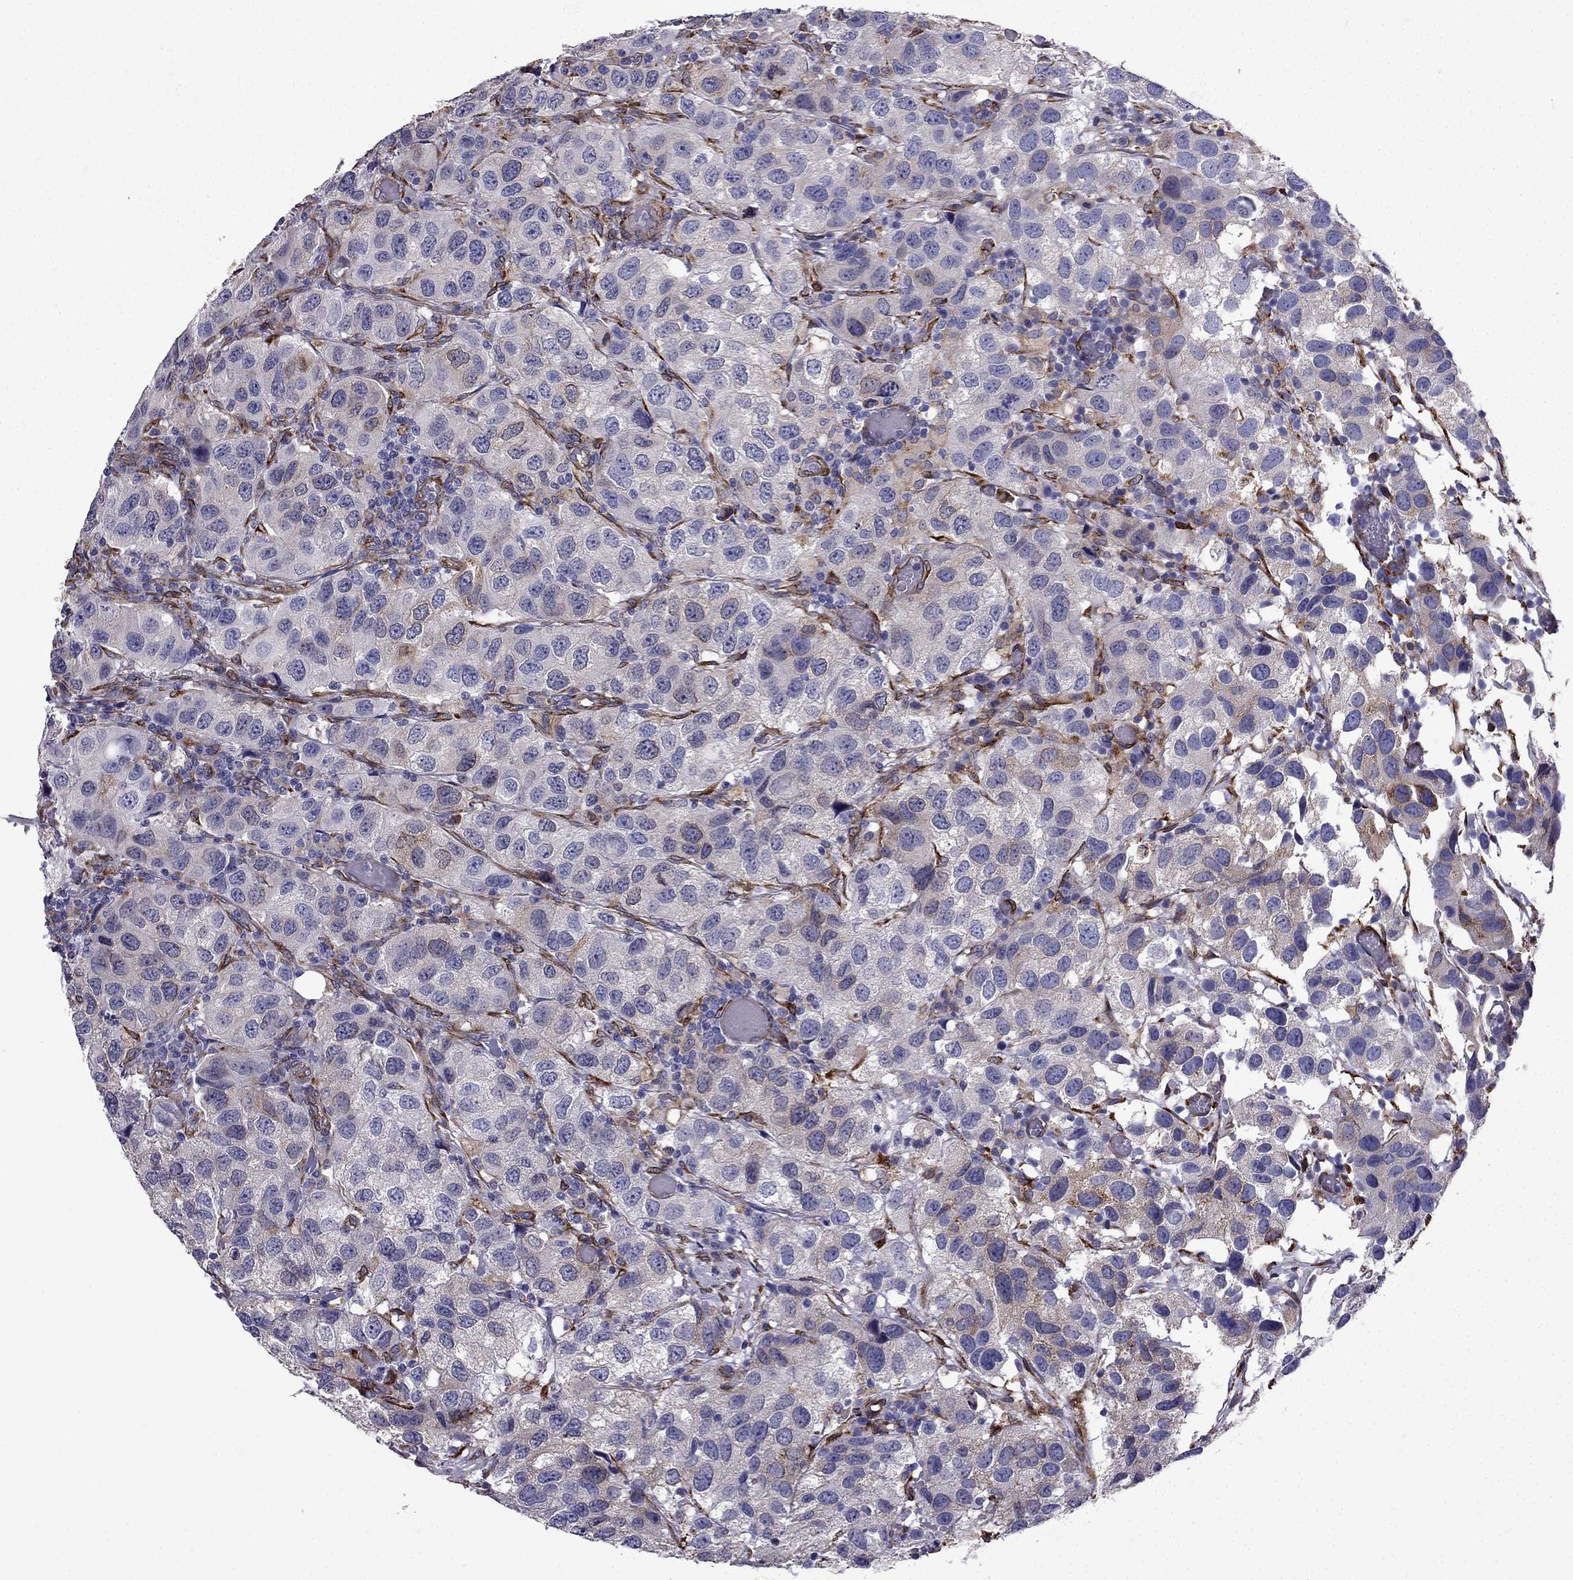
{"staining": {"intensity": "negative", "quantity": "none", "location": "none"}, "tissue": "urothelial cancer", "cell_type": "Tumor cells", "image_type": "cancer", "snomed": [{"axis": "morphology", "description": "Urothelial carcinoma, High grade"}, {"axis": "topography", "description": "Urinary bladder"}], "caption": "Immunohistochemistry (IHC) micrograph of human high-grade urothelial carcinoma stained for a protein (brown), which demonstrates no staining in tumor cells.", "gene": "IKBIP", "patient": {"sex": "male", "age": 79}}